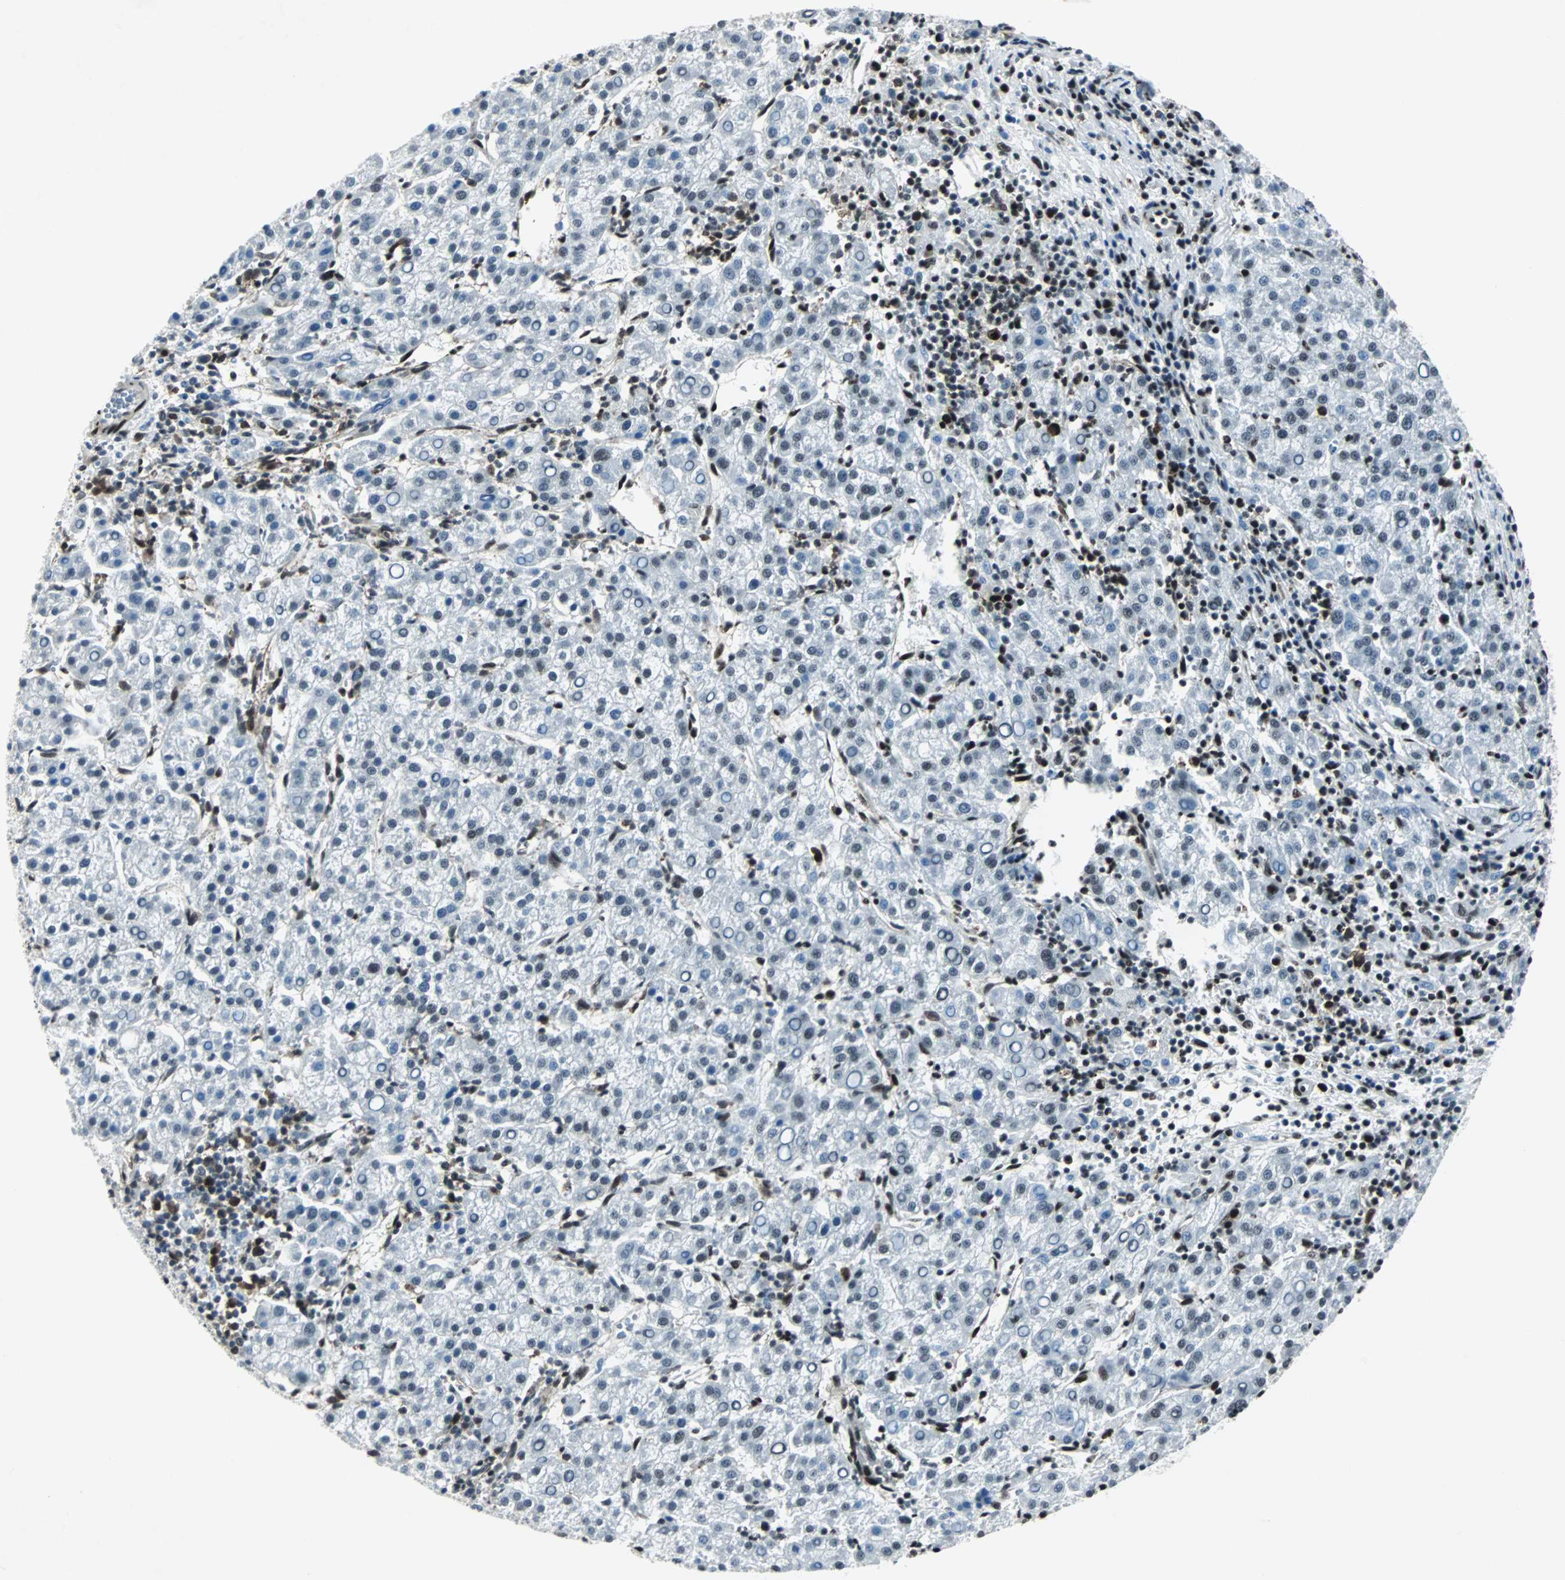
{"staining": {"intensity": "weak", "quantity": "<25%", "location": "nuclear"}, "tissue": "liver cancer", "cell_type": "Tumor cells", "image_type": "cancer", "snomed": [{"axis": "morphology", "description": "Carcinoma, Hepatocellular, NOS"}, {"axis": "topography", "description": "Liver"}], "caption": "This is an immunohistochemistry (IHC) micrograph of liver cancer. There is no staining in tumor cells.", "gene": "MEF2D", "patient": {"sex": "female", "age": 58}}